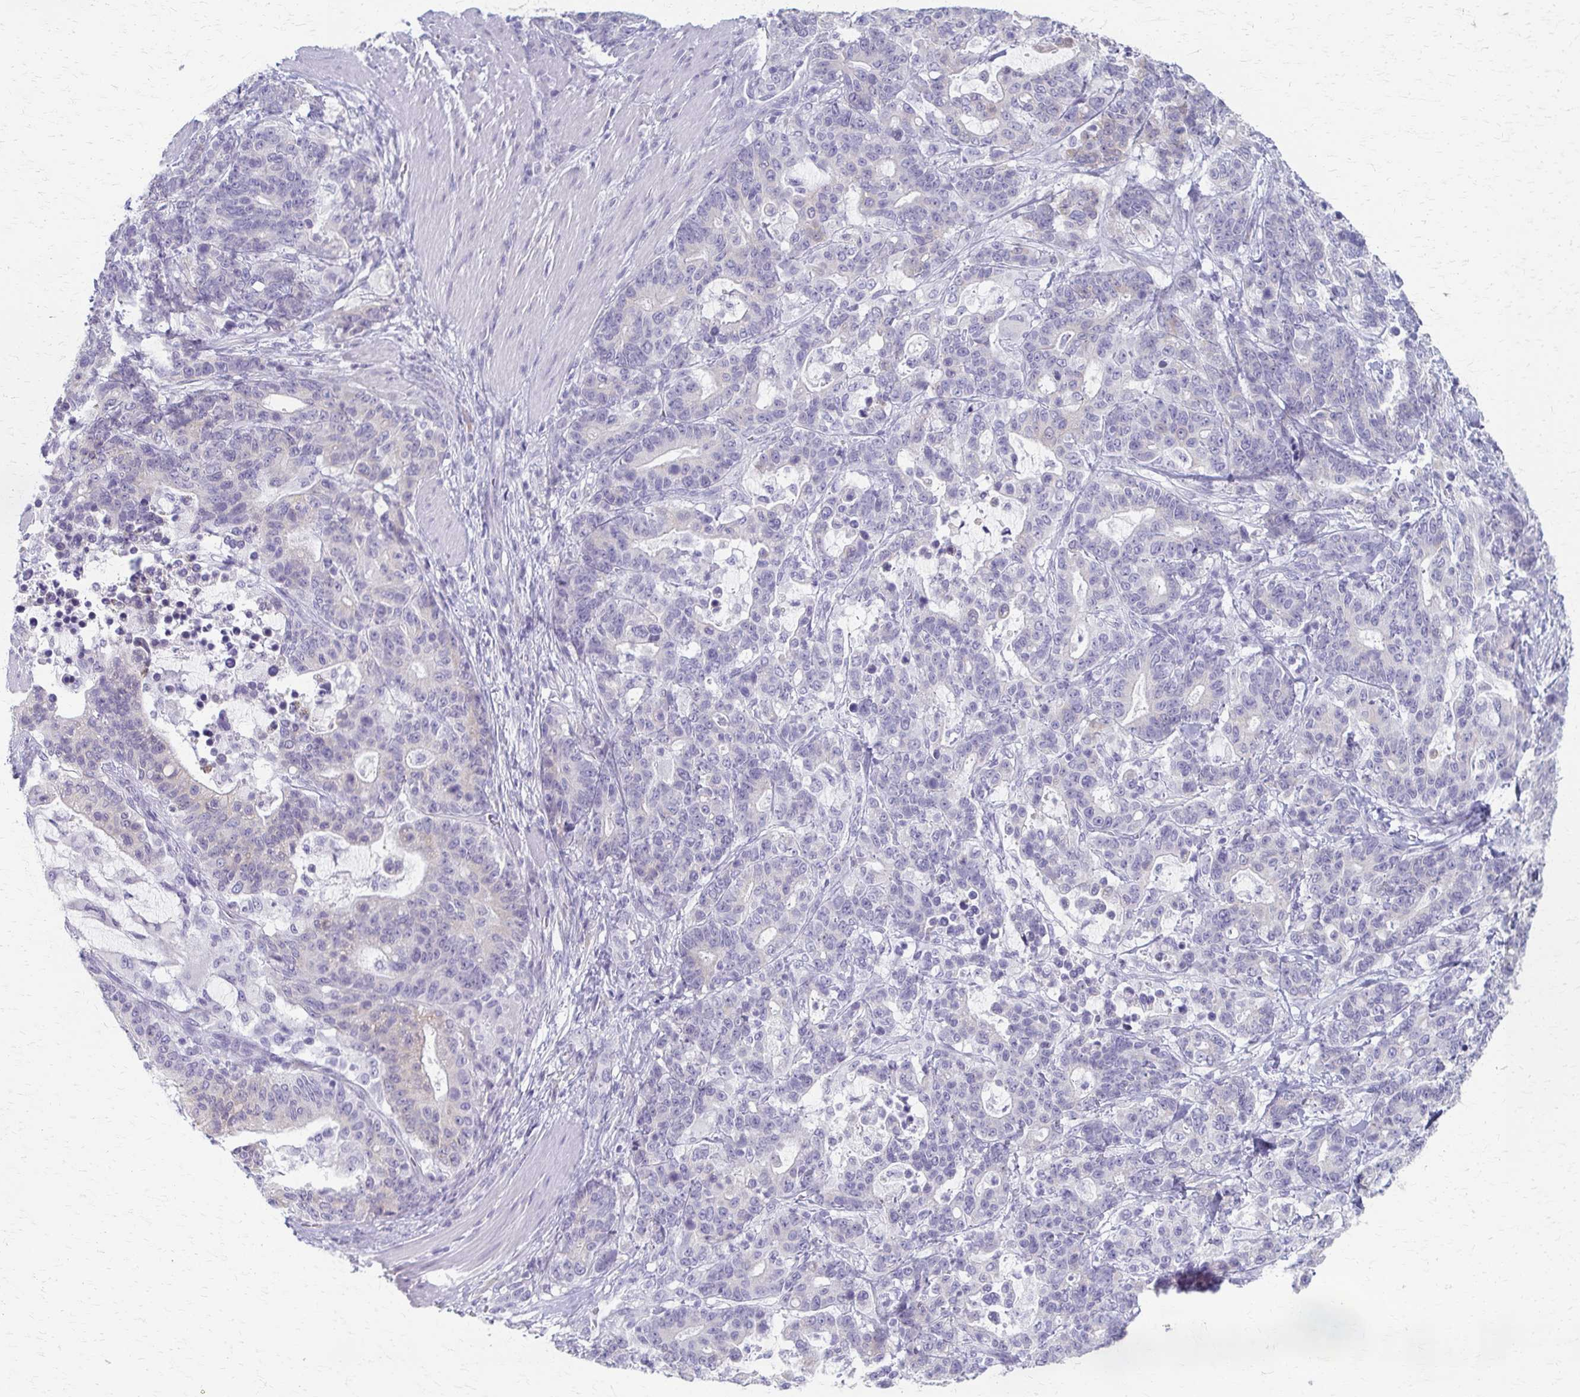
{"staining": {"intensity": "negative", "quantity": "none", "location": "none"}, "tissue": "stomach cancer", "cell_type": "Tumor cells", "image_type": "cancer", "snomed": [{"axis": "morphology", "description": "Normal tissue, NOS"}, {"axis": "morphology", "description": "Adenocarcinoma, NOS"}, {"axis": "topography", "description": "Stomach"}], "caption": "Immunohistochemical staining of stomach cancer (adenocarcinoma) displays no significant positivity in tumor cells.", "gene": "CYB5A", "patient": {"sex": "female", "age": 64}}